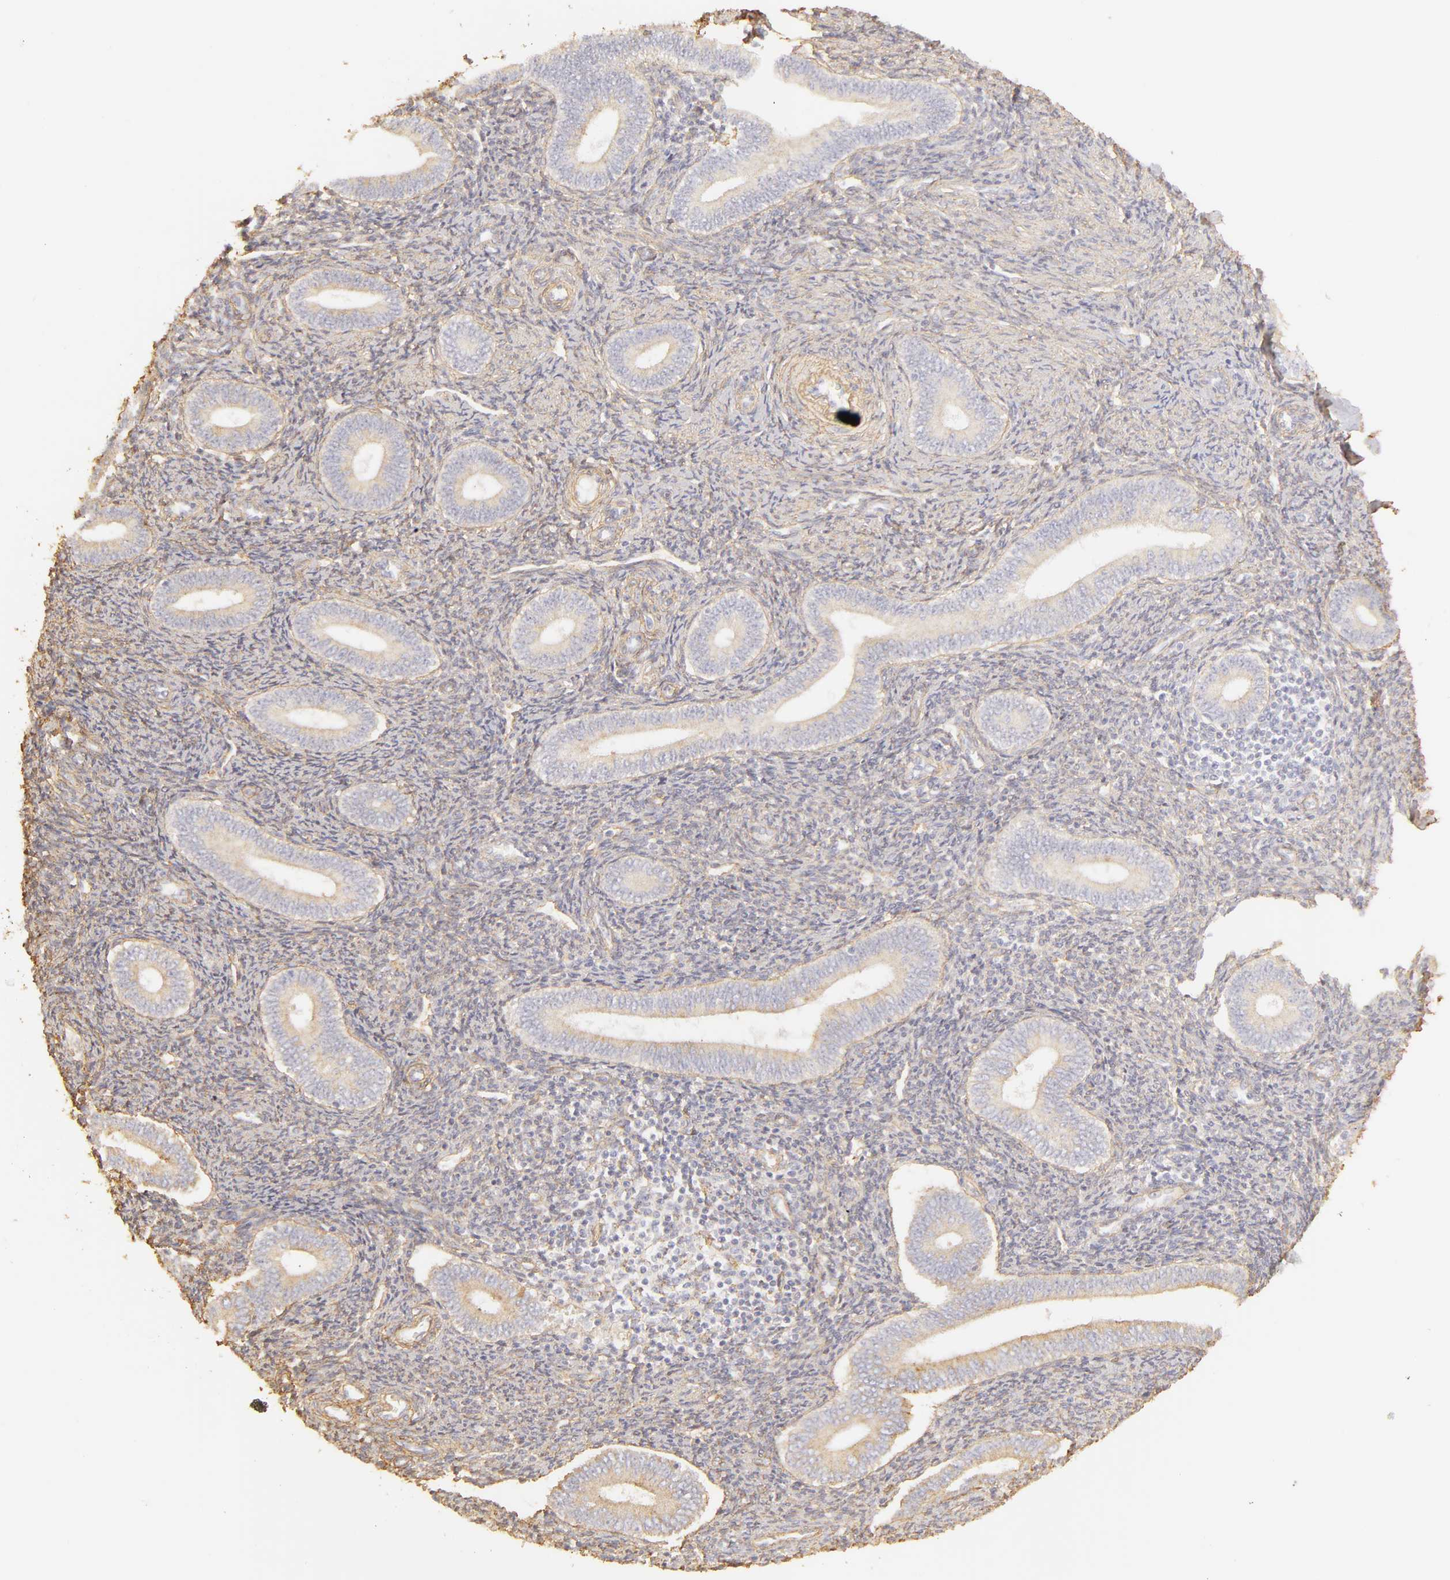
{"staining": {"intensity": "weak", "quantity": "25%-75%", "location": "cytoplasmic/membranous"}, "tissue": "endometrium", "cell_type": "Cells in endometrial stroma", "image_type": "normal", "snomed": [{"axis": "morphology", "description": "Normal tissue, NOS"}, {"axis": "topography", "description": "Endometrium"}], "caption": "Weak cytoplasmic/membranous positivity is seen in about 25%-75% of cells in endometrial stroma in normal endometrium. (Stains: DAB in brown, nuclei in blue, Microscopy: brightfield microscopy at high magnification).", "gene": "COL4A1", "patient": {"sex": "female", "age": 35}}